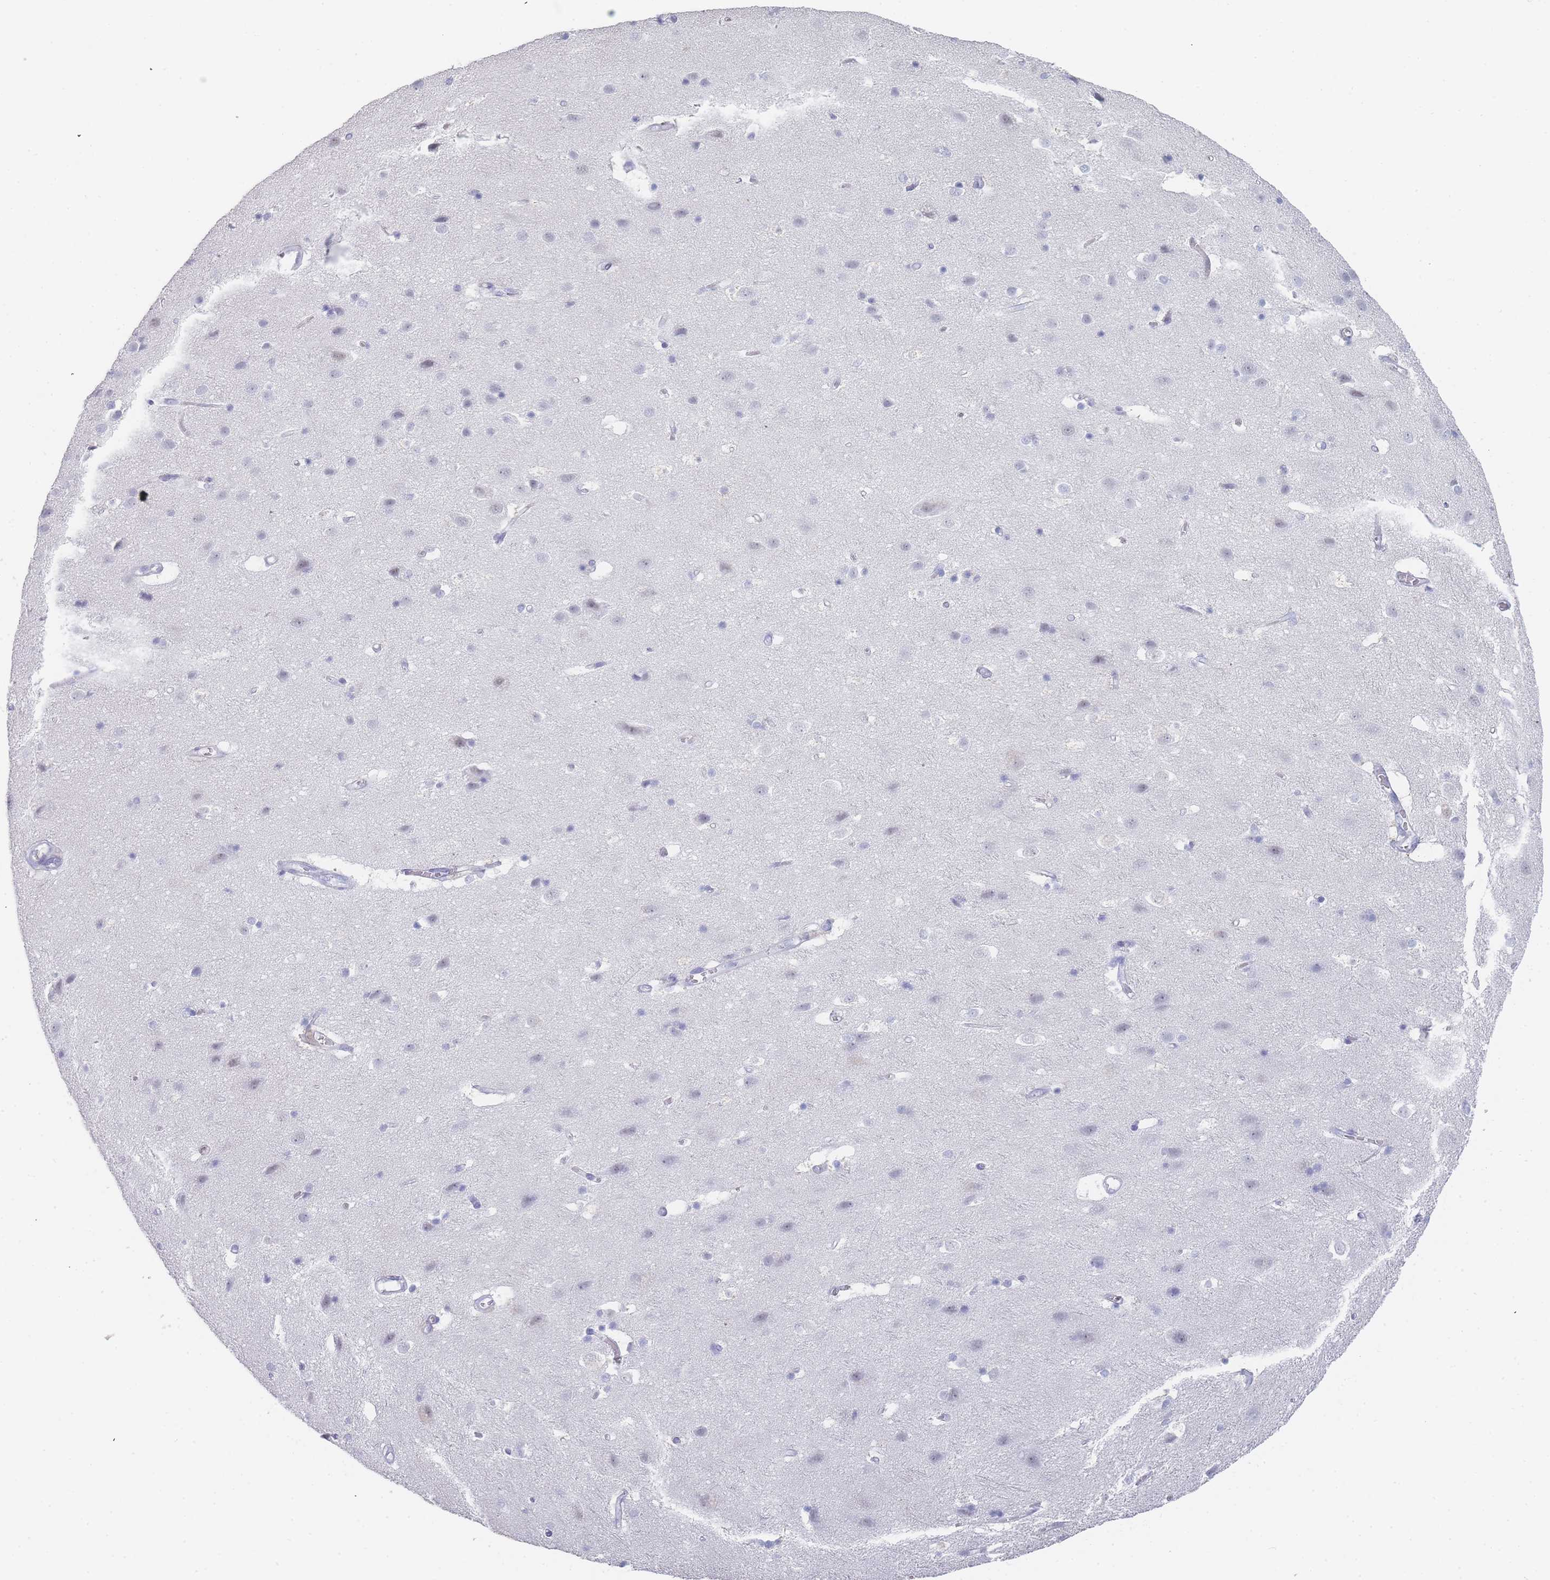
{"staining": {"intensity": "negative", "quantity": "none", "location": "none"}, "tissue": "cerebral cortex", "cell_type": "Endothelial cells", "image_type": "normal", "snomed": [{"axis": "morphology", "description": "Normal tissue, NOS"}, {"axis": "topography", "description": "Cerebral cortex"}], "caption": "This is a histopathology image of IHC staining of unremarkable cerebral cortex, which shows no staining in endothelial cells.", "gene": "IMPG1", "patient": {"sex": "male", "age": 54}}